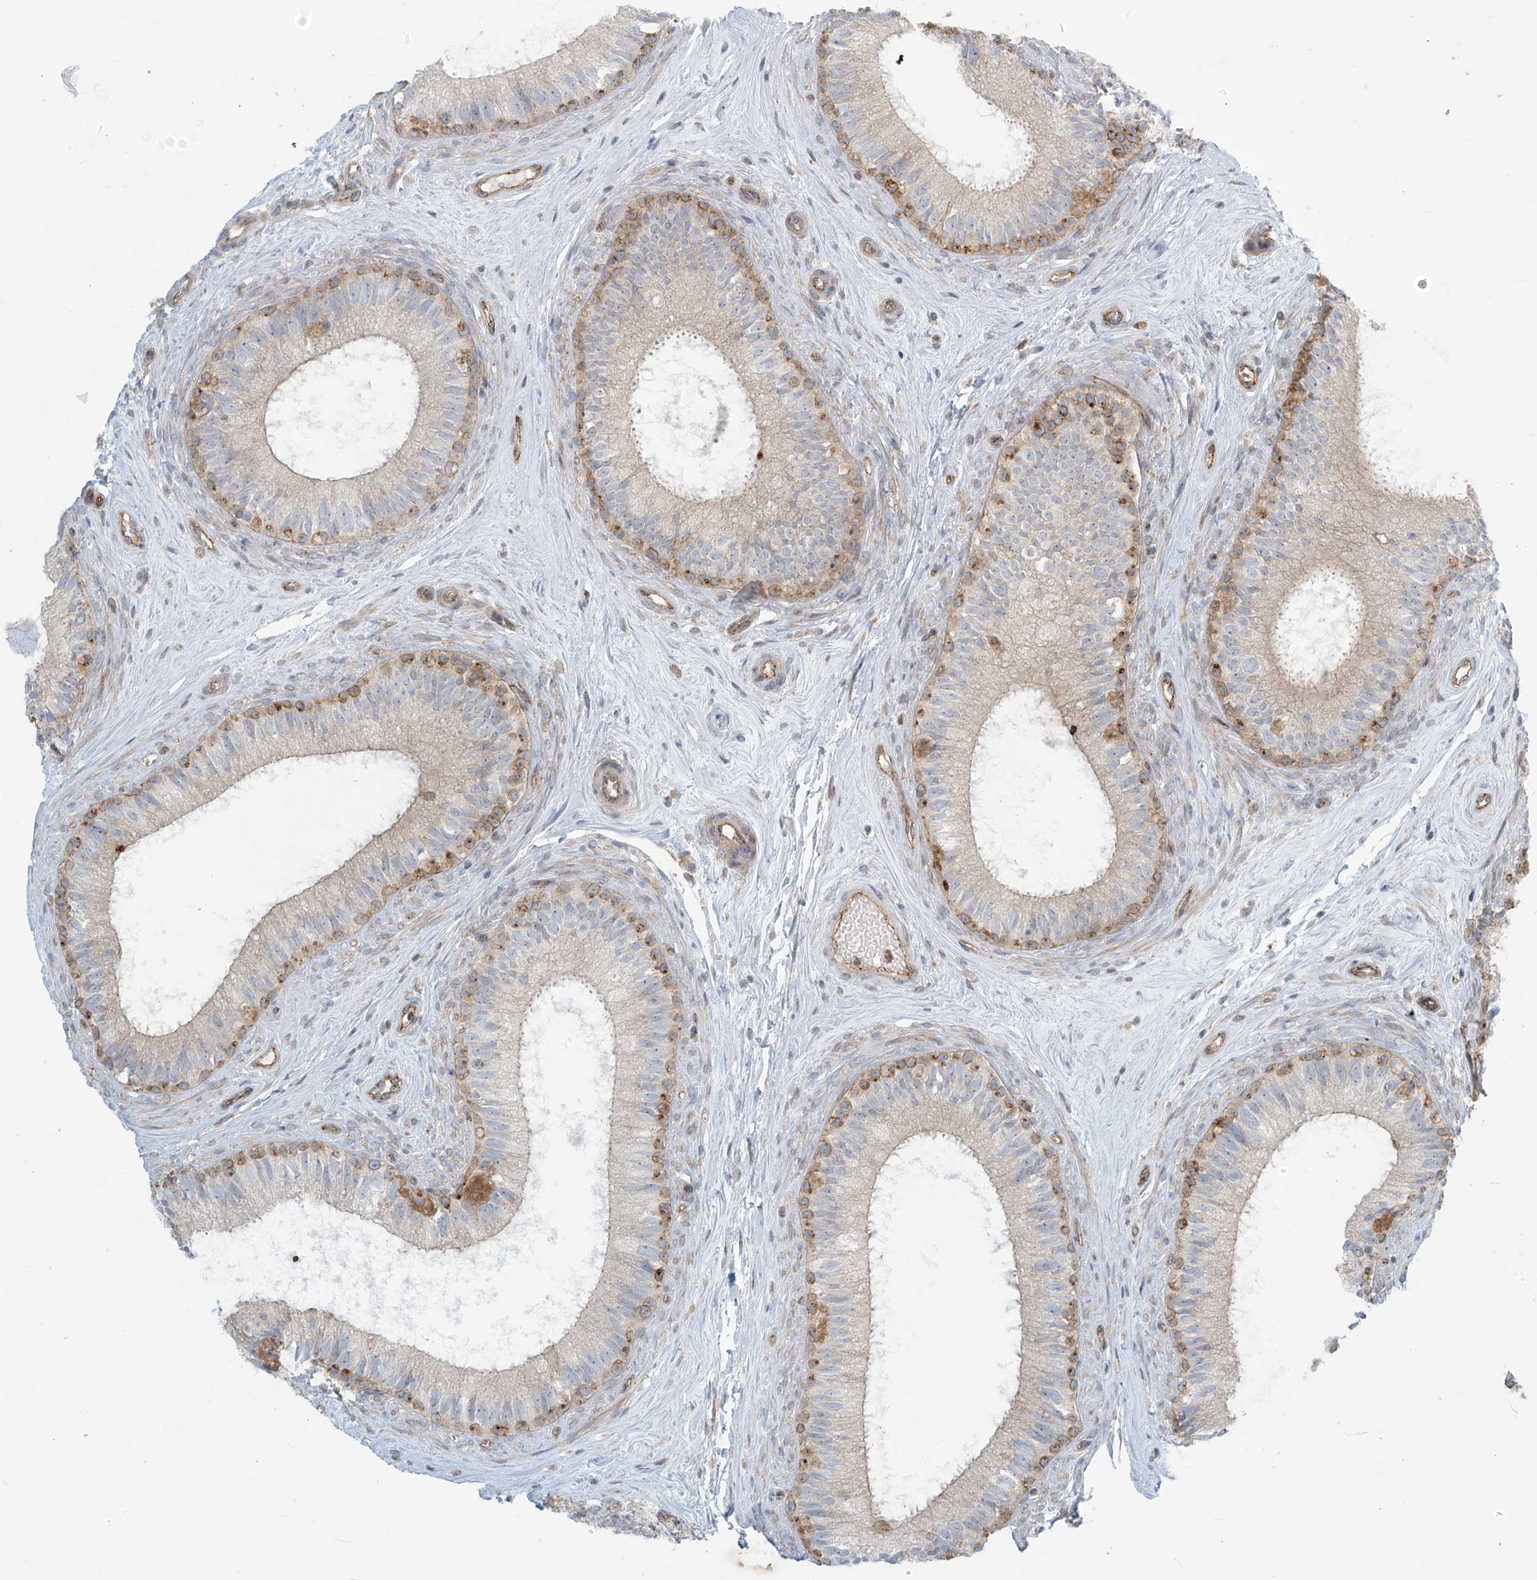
{"staining": {"intensity": "moderate", "quantity": "25%-75%", "location": "cytoplasmic/membranous"}, "tissue": "epididymis", "cell_type": "Glandular cells", "image_type": "normal", "snomed": [{"axis": "morphology", "description": "Normal tissue, NOS"}, {"axis": "topography", "description": "Epididymis"}], "caption": "This photomicrograph exhibits IHC staining of benign human epididymis, with medium moderate cytoplasmic/membranous positivity in approximately 25%-75% of glandular cells.", "gene": "LZTS3", "patient": {"sex": "male", "age": 71}}